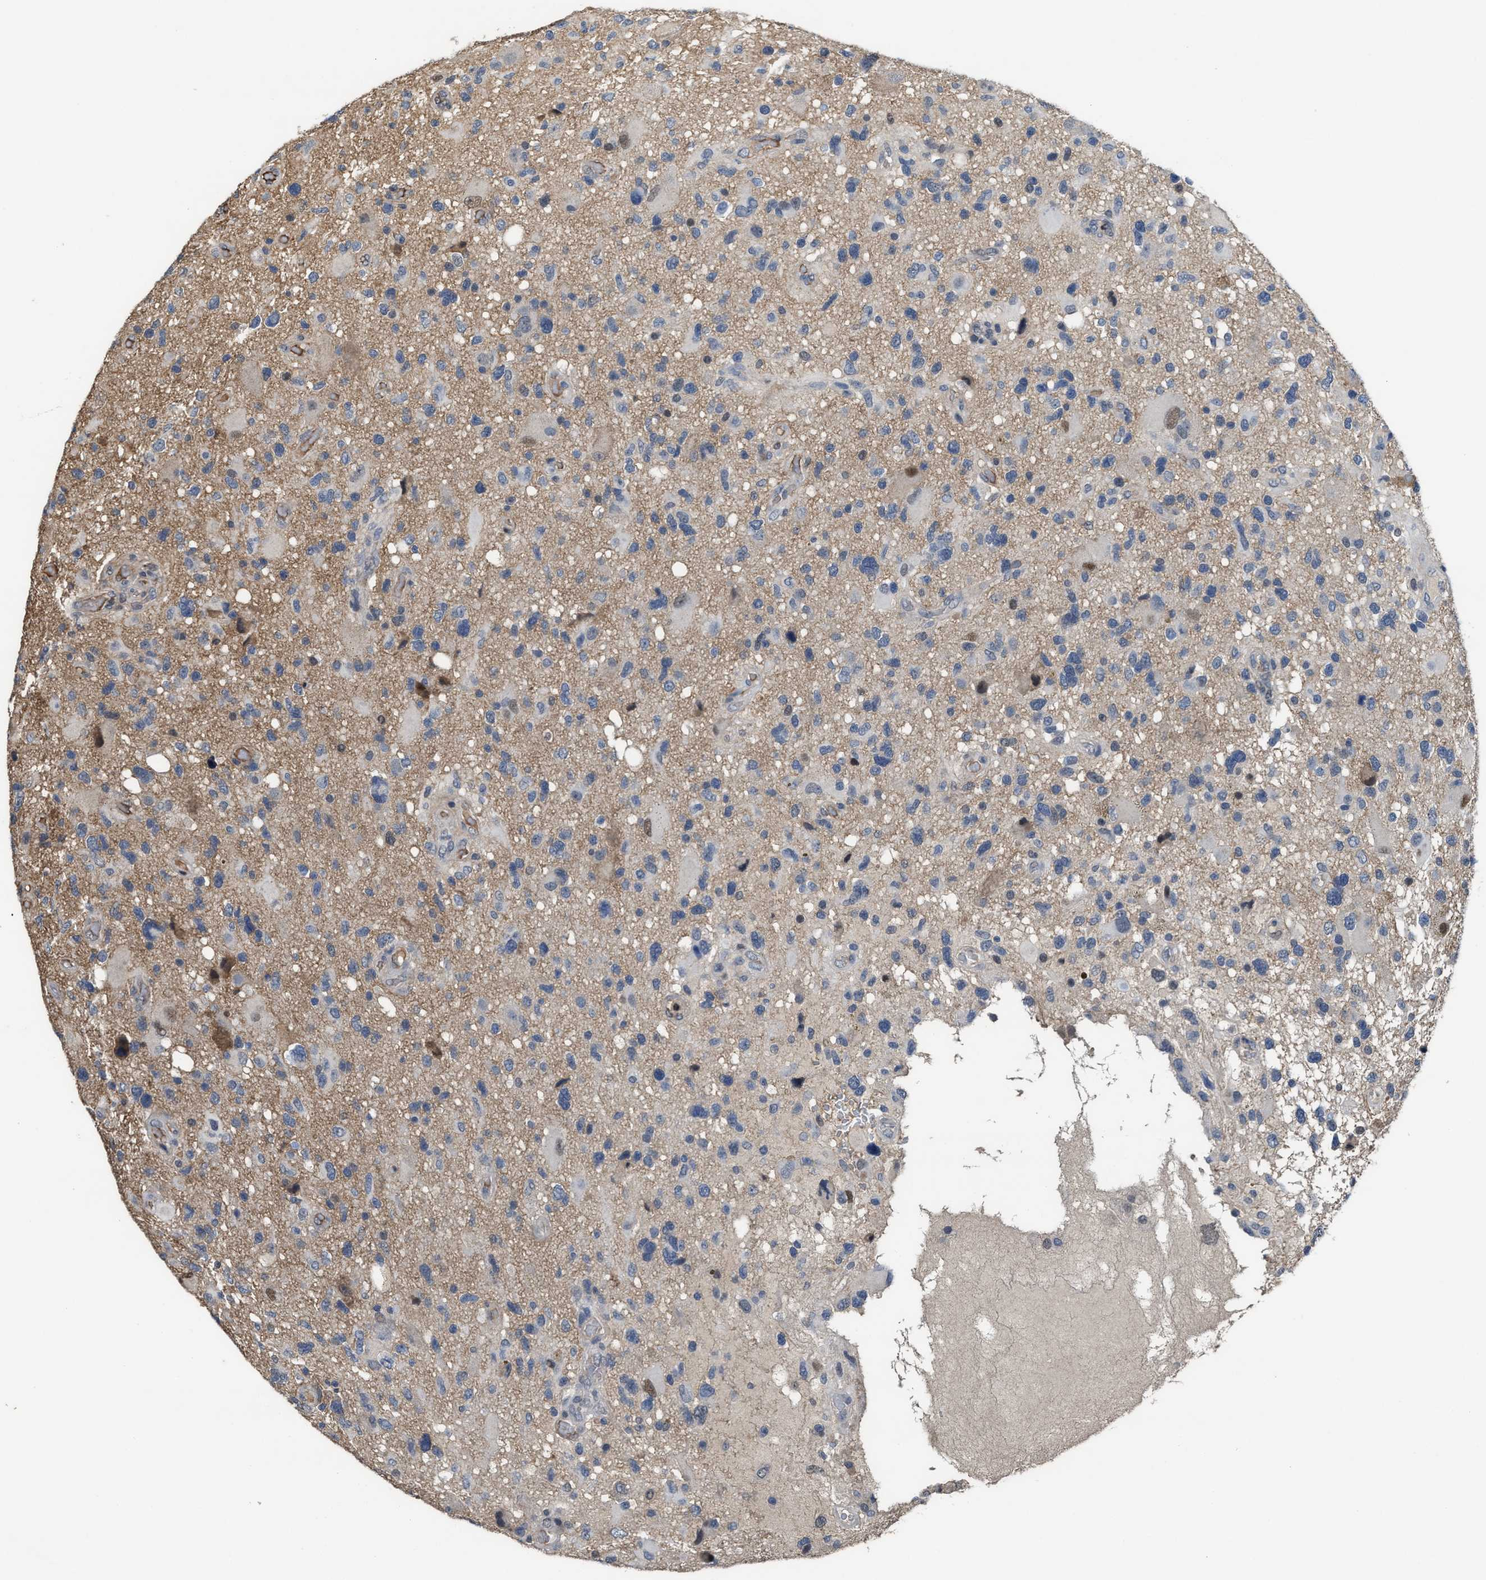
{"staining": {"intensity": "negative", "quantity": "none", "location": "none"}, "tissue": "glioma", "cell_type": "Tumor cells", "image_type": "cancer", "snomed": [{"axis": "morphology", "description": "Glioma, malignant, High grade"}, {"axis": "topography", "description": "Brain"}], "caption": "DAB (3,3'-diaminobenzidine) immunohistochemical staining of malignant glioma (high-grade) shows no significant staining in tumor cells.", "gene": "ZNF20", "patient": {"sex": "male", "age": 33}}